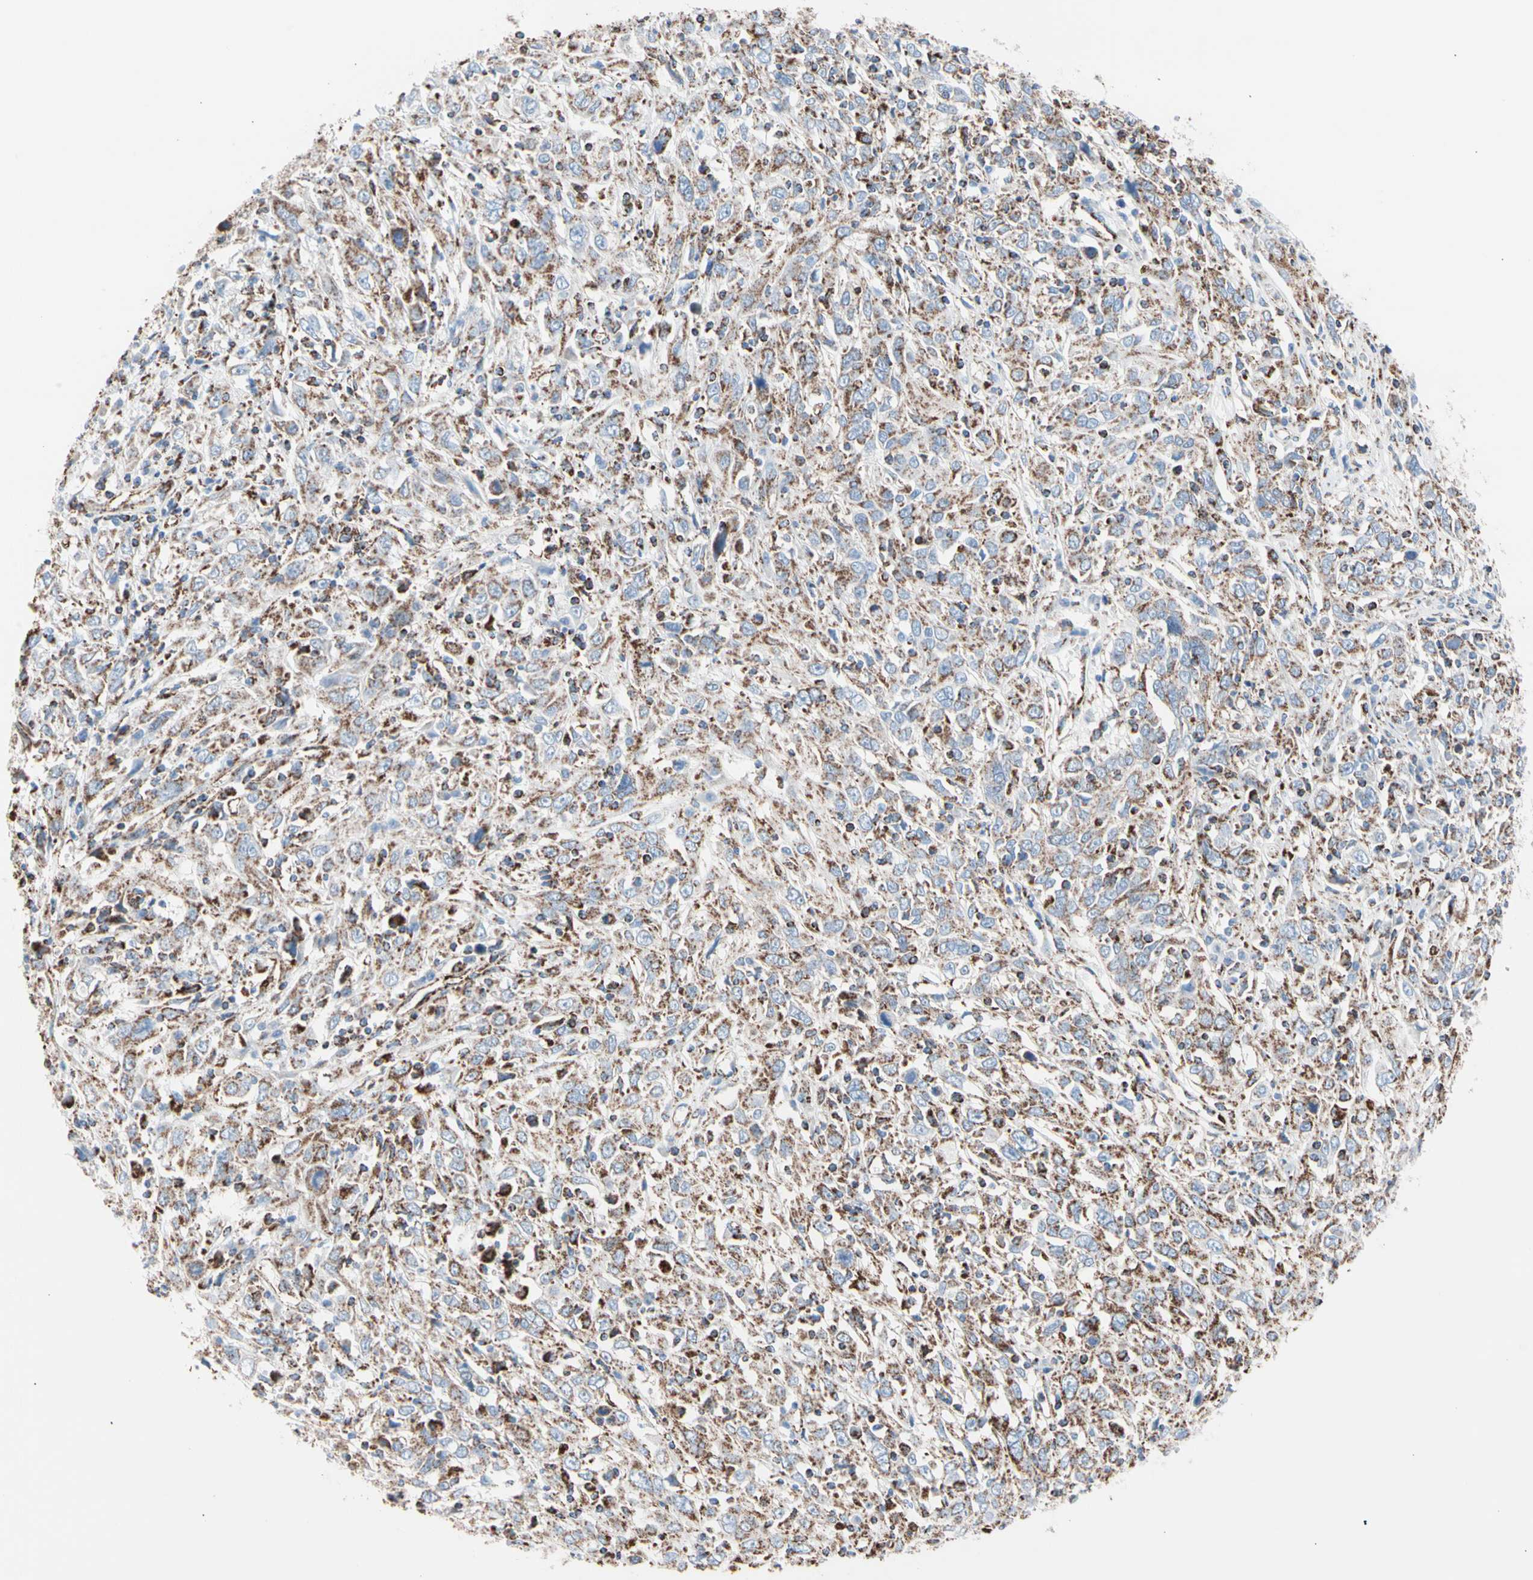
{"staining": {"intensity": "strong", "quantity": "25%-75%", "location": "cytoplasmic/membranous"}, "tissue": "cervical cancer", "cell_type": "Tumor cells", "image_type": "cancer", "snomed": [{"axis": "morphology", "description": "Squamous cell carcinoma, NOS"}, {"axis": "topography", "description": "Cervix"}], "caption": "The immunohistochemical stain labels strong cytoplasmic/membranous expression in tumor cells of cervical cancer (squamous cell carcinoma) tissue. Immunohistochemistry (ihc) stains the protein in brown and the nuclei are stained blue.", "gene": "HK1", "patient": {"sex": "female", "age": 46}}